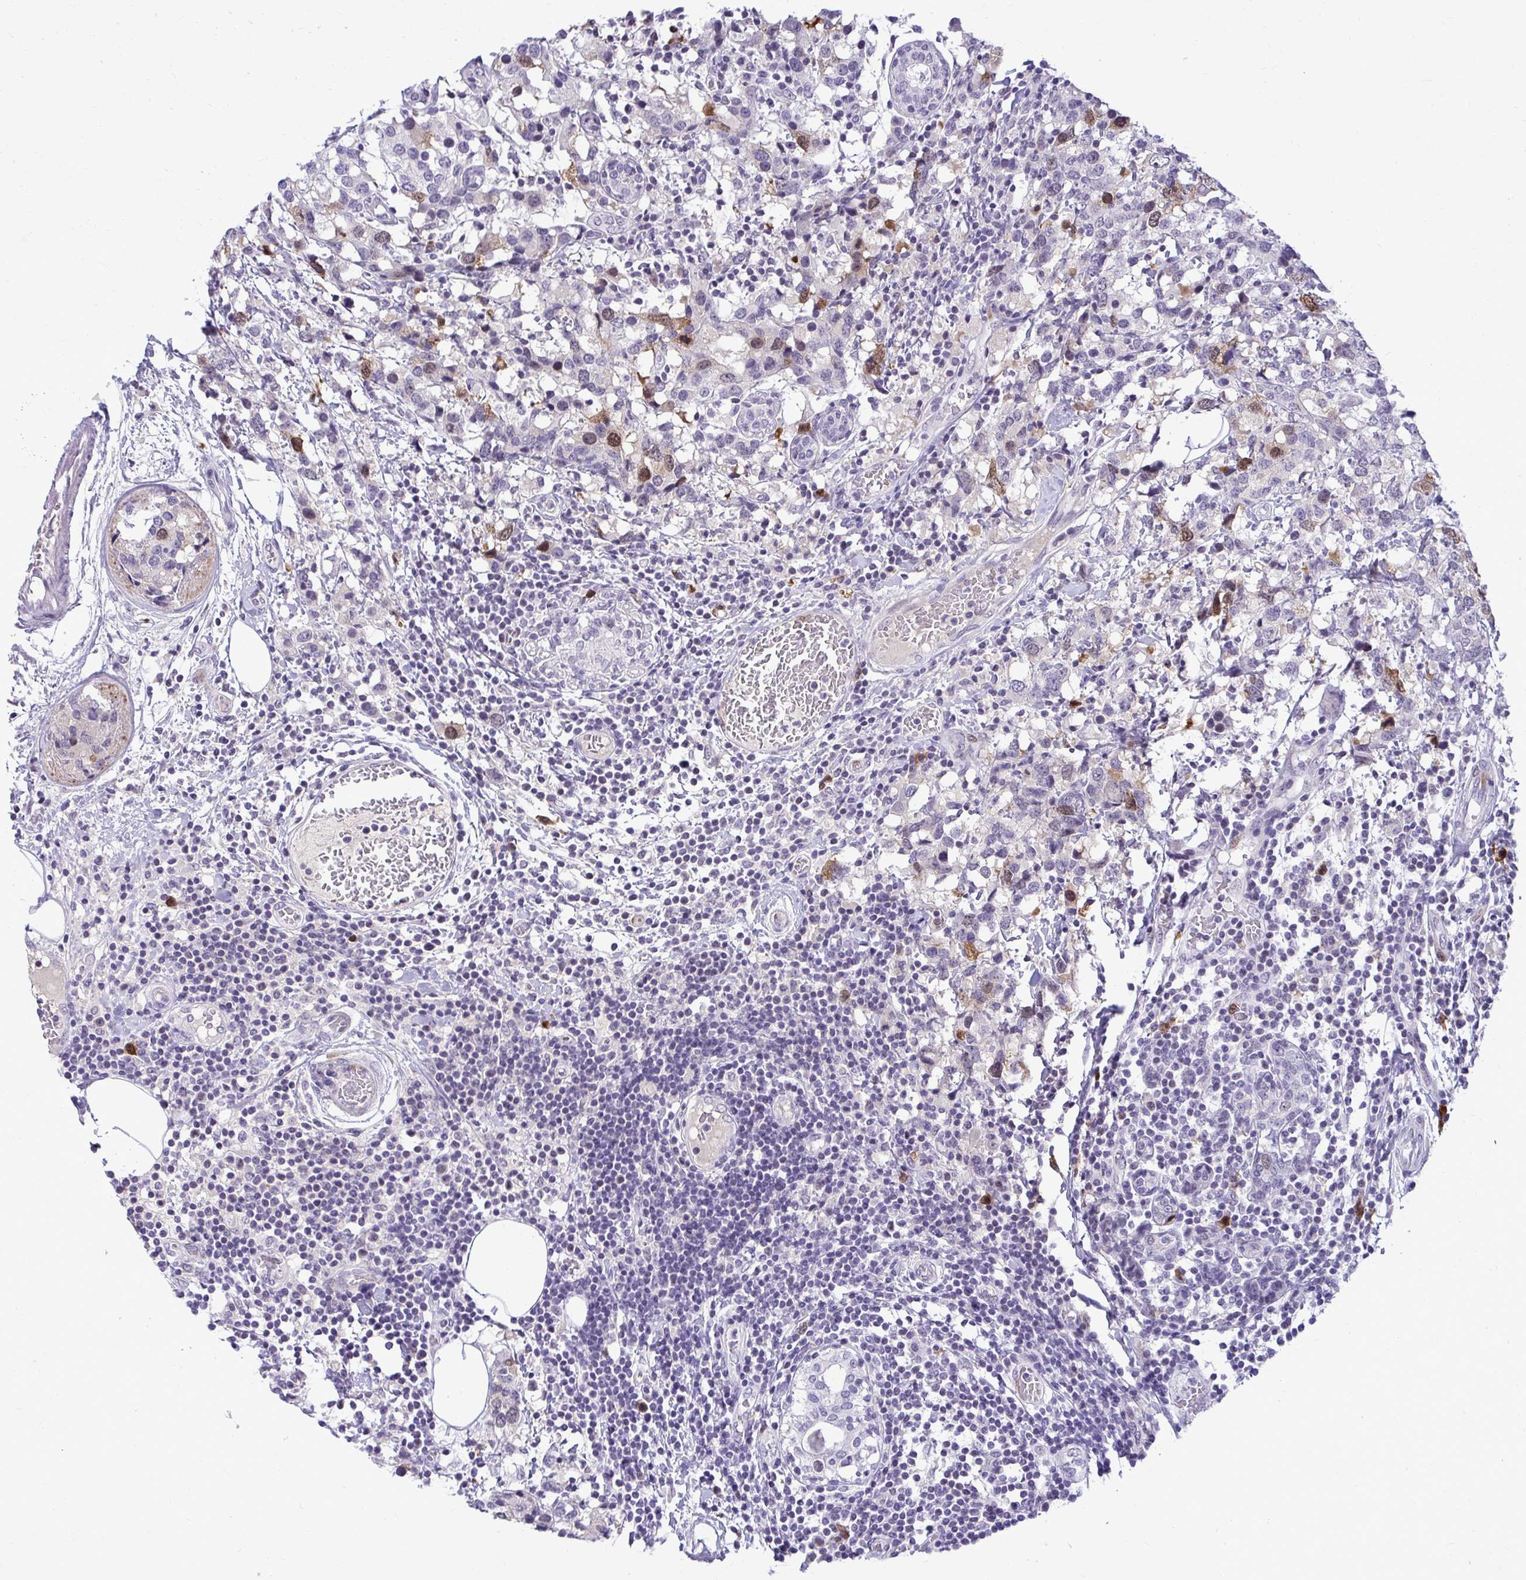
{"staining": {"intensity": "moderate", "quantity": "<25%", "location": "nuclear"}, "tissue": "breast cancer", "cell_type": "Tumor cells", "image_type": "cancer", "snomed": [{"axis": "morphology", "description": "Lobular carcinoma"}, {"axis": "topography", "description": "Breast"}], "caption": "Moderate nuclear positivity is present in approximately <25% of tumor cells in breast cancer.", "gene": "CDC20", "patient": {"sex": "female", "age": 59}}